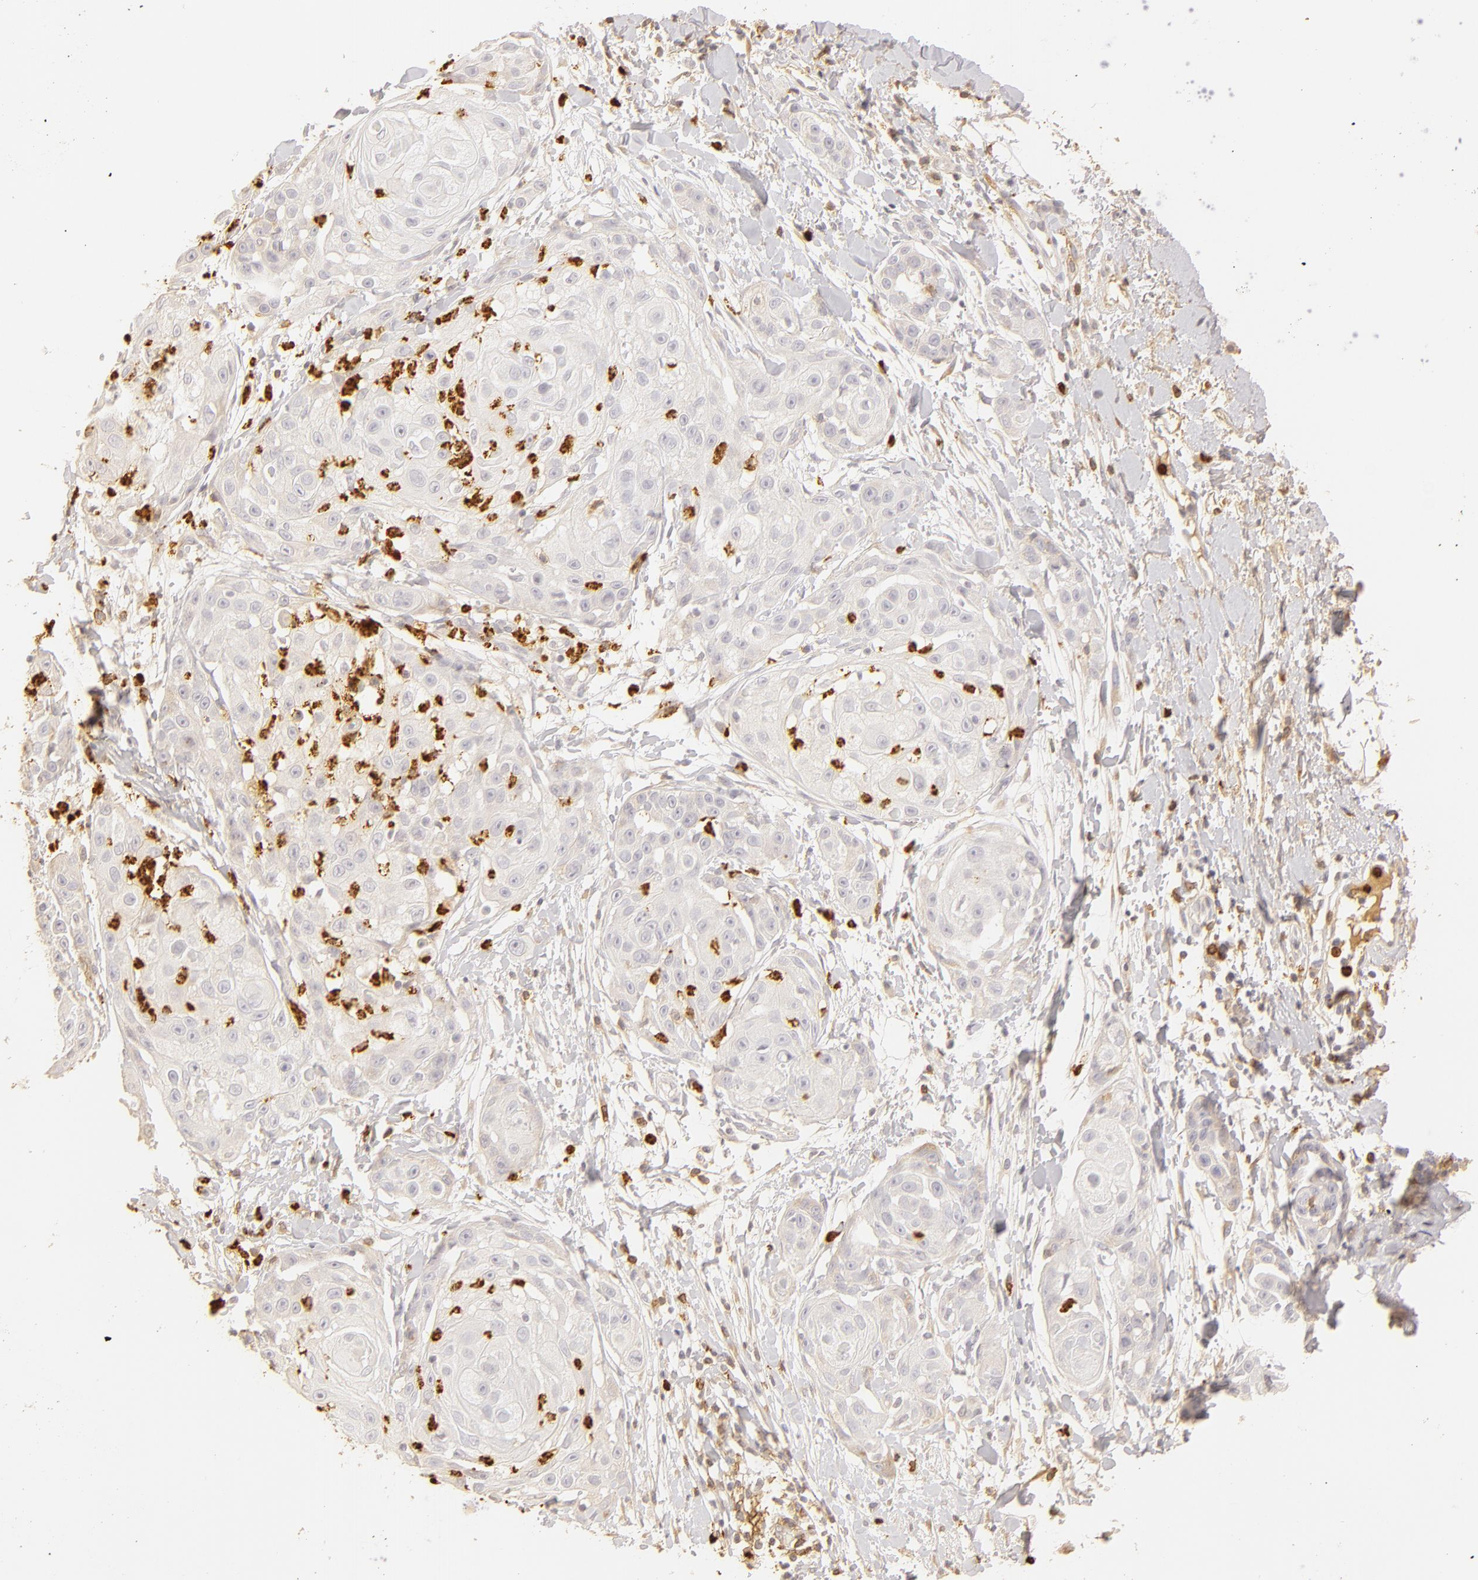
{"staining": {"intensity": "negative", "quantity": "none", "location": "none"}, "tissue": "skin cancer", "cell_type": "Tumor cells", "image_type": "cancer", "snomed": [{"axis": "morphology", "description": "Squamous cell carcinoma, NOS"}, {"axis": "topography", "description": "Skin"}], "caption": "IHC of human skin cancer (squamous cell carcinoma) shows no staining in tumor cells. The staining was performed using DAB (3,3'-diaminobenzidine) to visualize the protein expression in brown, while the nuclei were stained in blue with hematoxylin (Magnification: 20x).", "gene": "C1R", "patient": {"sex": "female", "age": 57}}